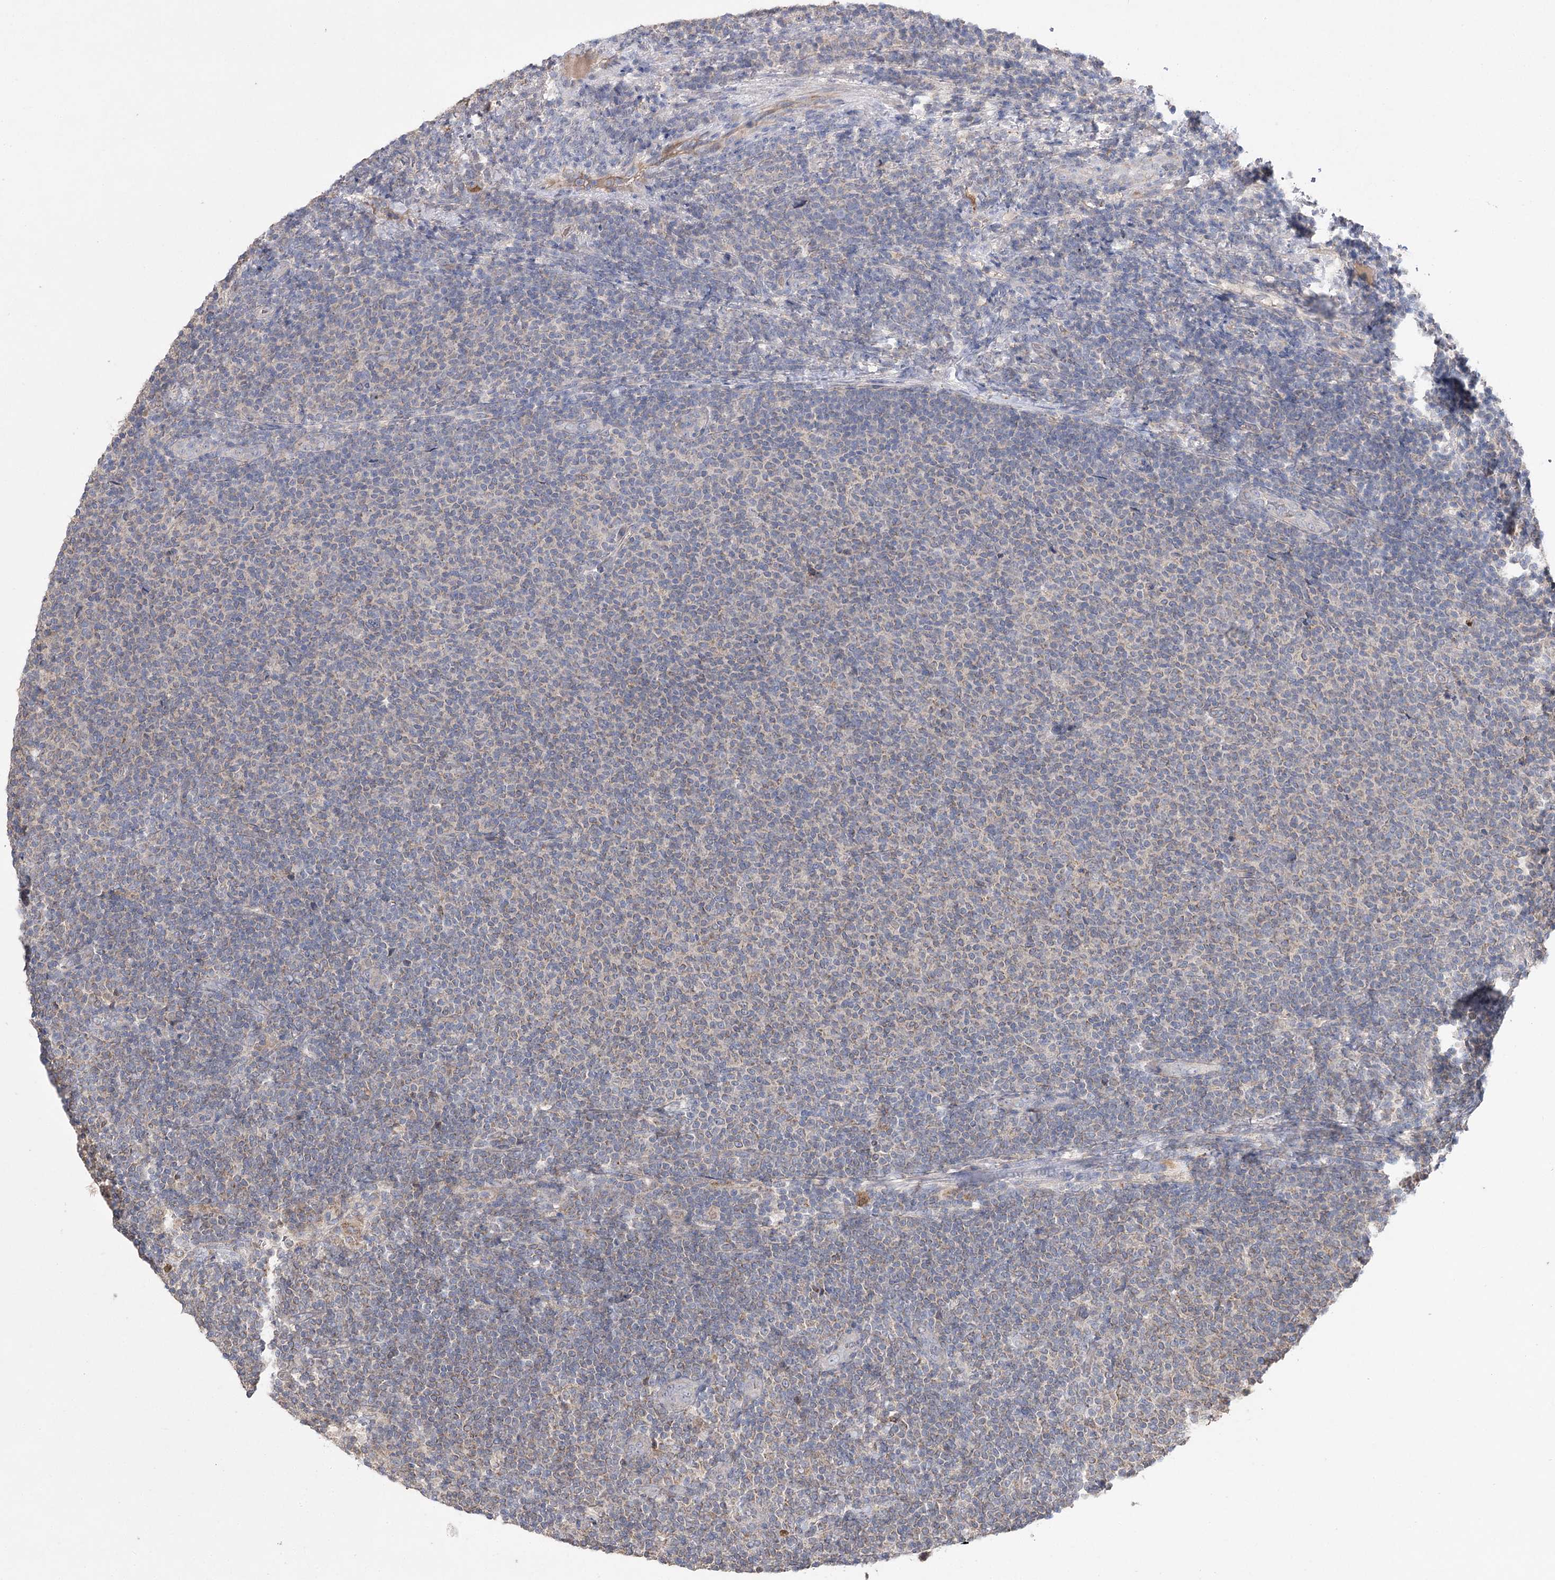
{"staining": {"intensity": "weak", "quantity": "<25%", "location": "cytoplasmic/membranous"}, "tissue": "lymphoma", "cell_type": "Tumor cells", "image_type": "cancer", "snomed": [{"axis": "morphology", "description": "Malignant lymphoma, non-Hodgkin's type, Low grade"}, {"axis": "topography", "description": "Lymph node"}], "caption": "Immunohistochemistry micrograph of neoplastic tissue: human low-grade malignant lymphoma, non-Hodgkin's type stained with DAB displays no significant protein expression in tumor cells.", "gene": "AURKC", "patient": {"sex": "male", "age": 66}}